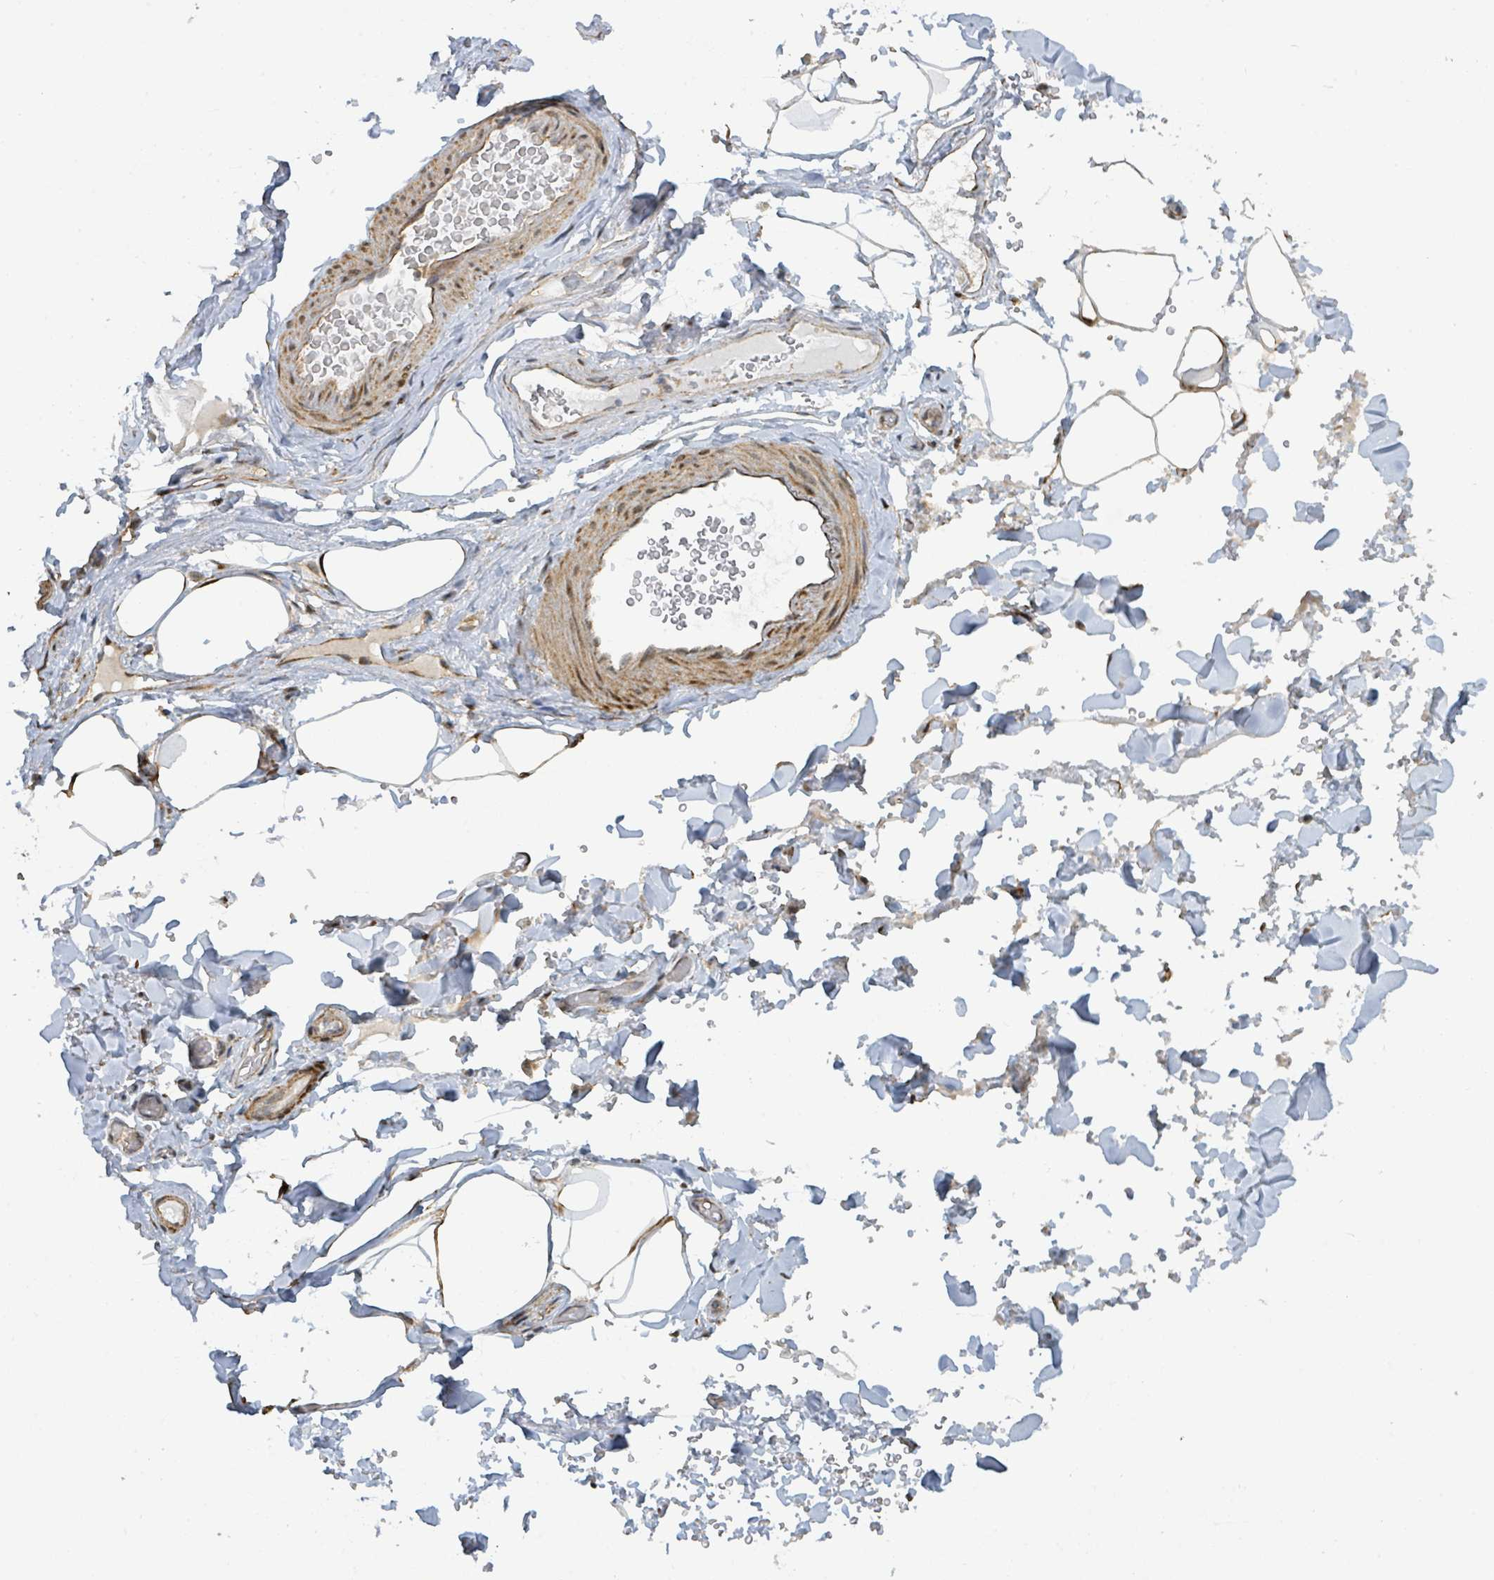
{"staining": {"intensity": "moderate", "quantity": "25%-75%", "location": "cytoplasmic/membranous,nuclear"}, "tissue": "adipose tissue", "cell_type": "Adipocytes", "image_type": "normal", "snomed": [{"axis": "morphology", "description": "Normal tissue, NOS"}, {"axis": "topography", "description": "Rectum"}, {"axis": "topography", "description": "Peripheral nerve tissue"}], "caption": "Immunohistochemistry micrograph of unremarkable adipose tissue: adipose tissue stained using immunohistochemistry (IHC) shows medium levels of moderate protein expression localized specifically in the cytoplasmic/membranous,nuclear of adipocytes, appearing as a cytoplasmic/membranous,nuclear brown color.", "gene": "PSMB7", "patient": {"sex": "female", "age": 69}}